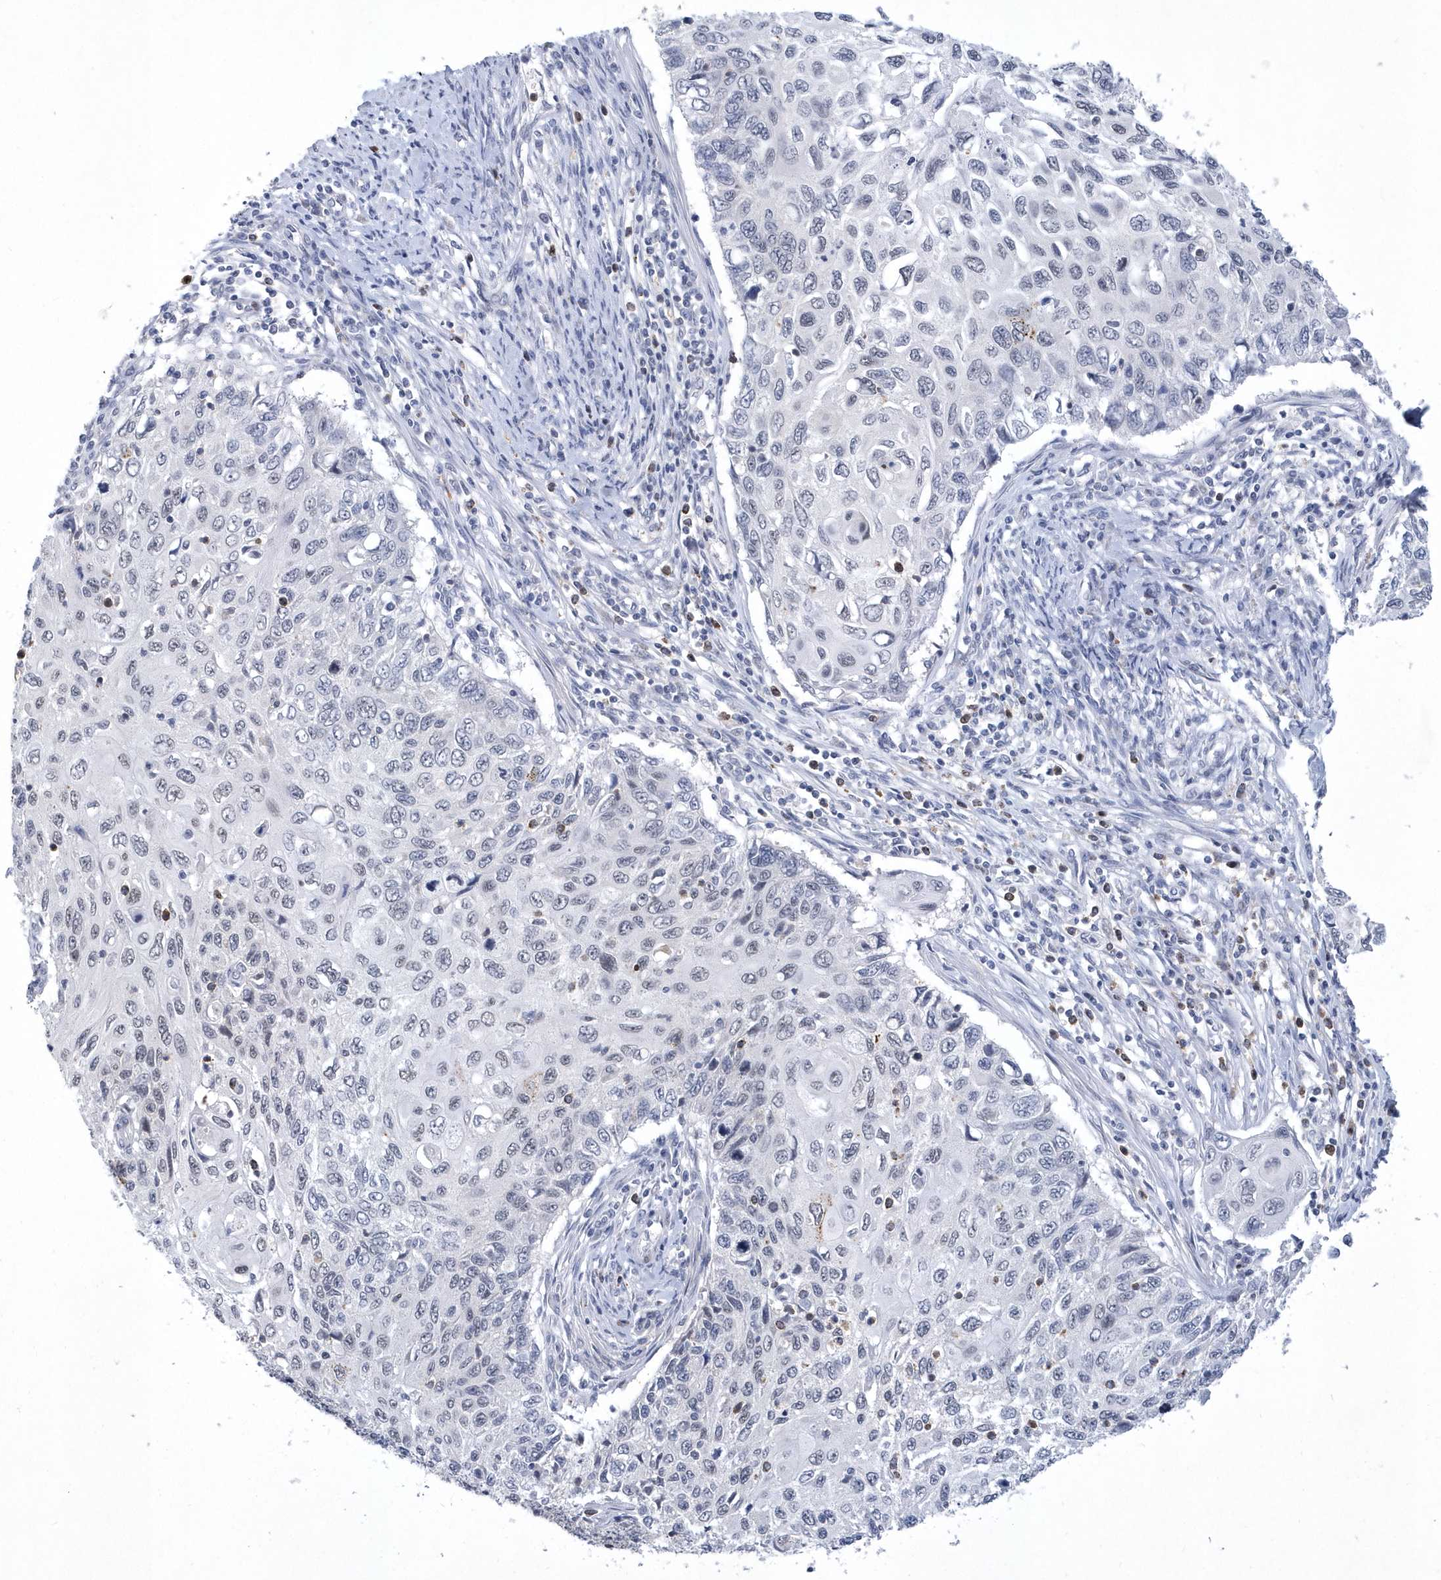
{"staining": {"intensity": "negative", "quantity": "none", "location": "none"}, "tissue": "cervical cancer", "cell_type": "Tumor cells", "image_type": "cancer", "snomed": [{"axis": "morphology", "description": "Squamous cell carcinoma, NOS"}, {"axis": "topography", "description": "Cervix"}], "caption": "The immunohistochemistry micrograph has no significant staining in tumor cells of cervical squamous cell carcinoma tissue. (Stains: DAB immunohistochemistry (IHC) with hematoxylin counter stain, Microscopy: brightfield microscopy at high magnification).", "gene": "SRGAP3", "patient": {"sex": "female", "age": 70}}